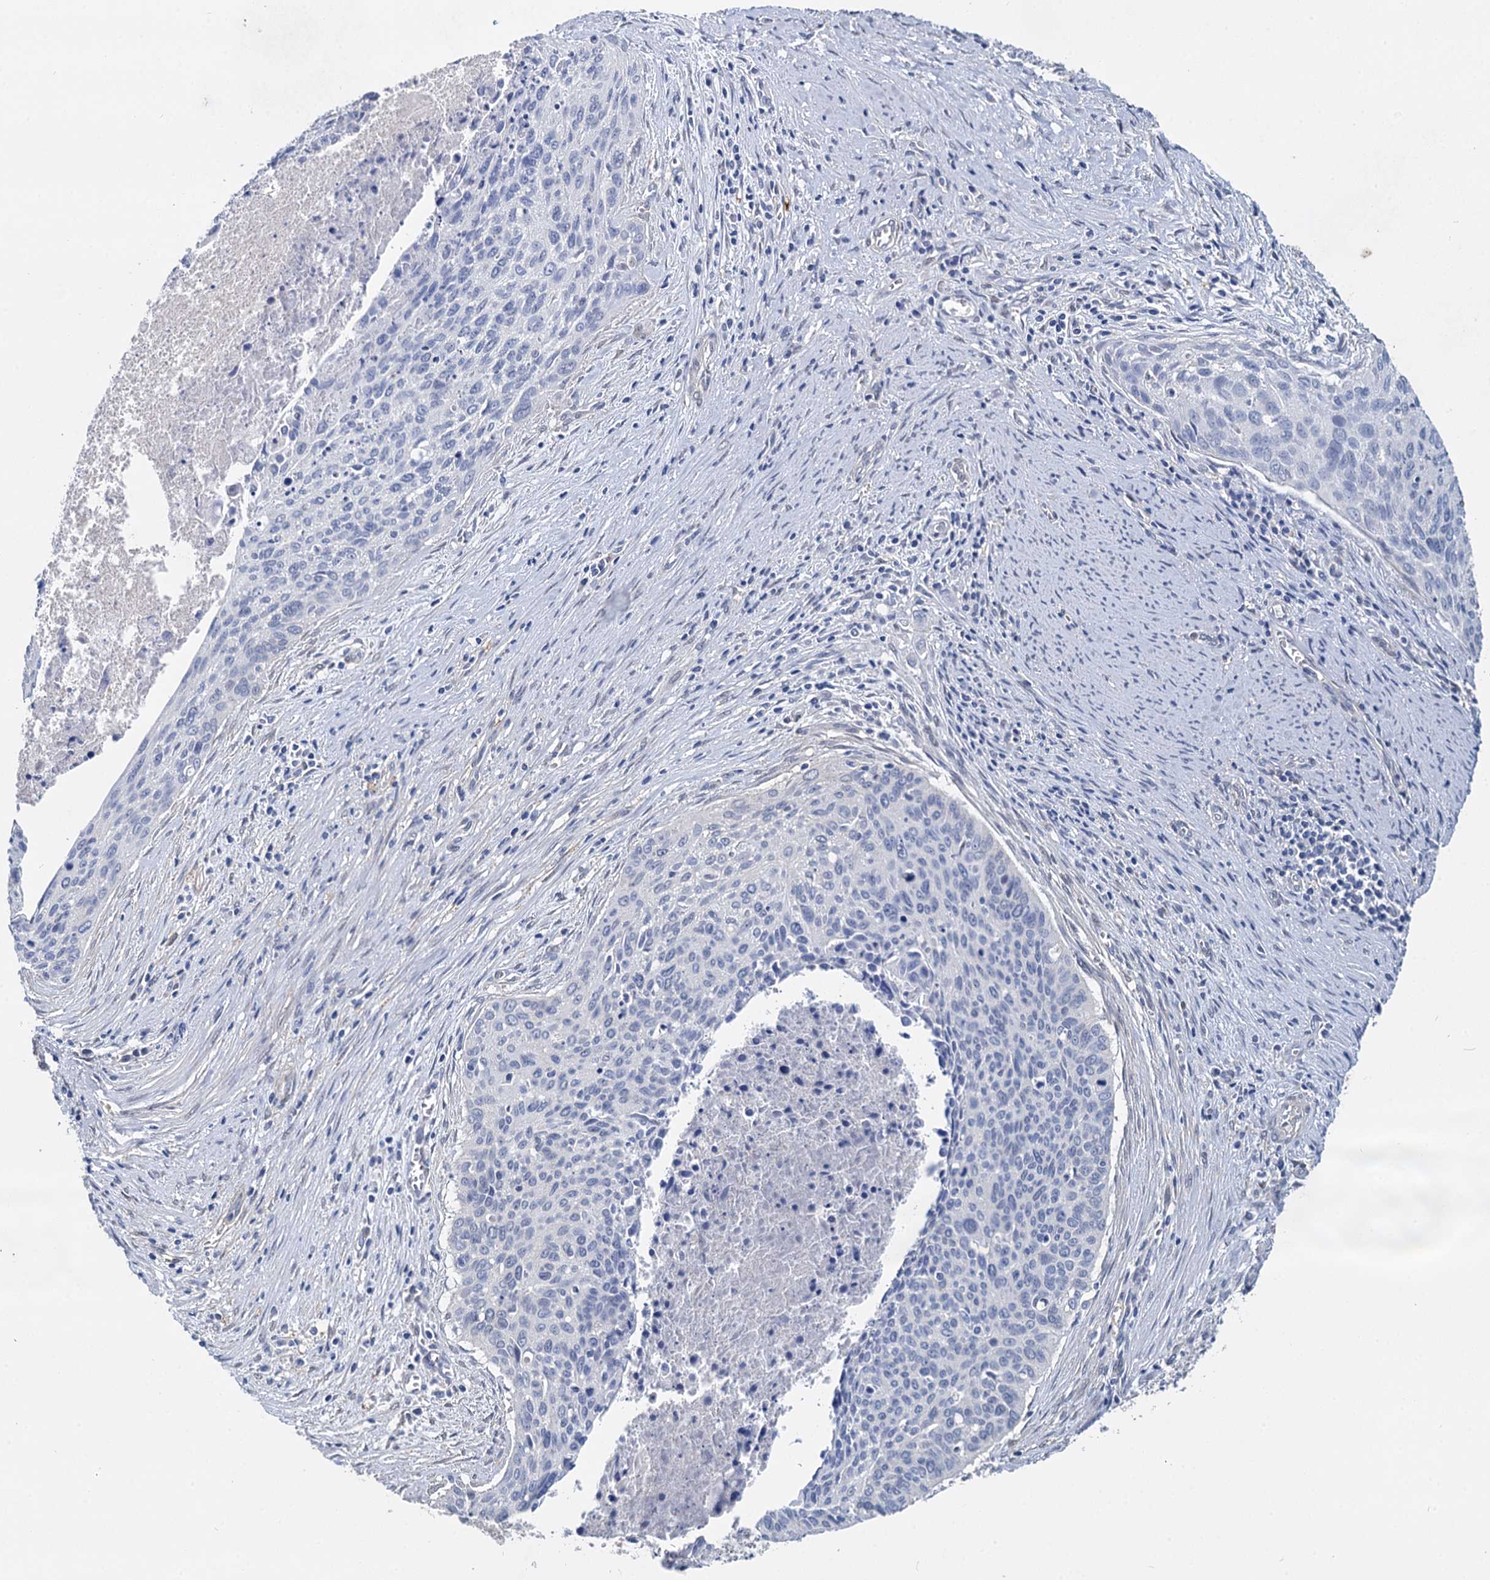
{"staining": {"intensity": "negative", "quantity": "none", "location": "none"}, "tissue": "cervical cancer", "cell_type": "Tumor cells", "image_type": "cancer", "snomed": [{"axis": "morphology", "description": "Squamous cell carcinoma, NOS"}, {"axis": "topography", "description": "Cervix"}], "caption": "A high-resolution micrograph shows IHC staining of cervical cancer (squamous cell carcinoma), which exhibits no significant expression in tumor cells. (Stains: DAB immunohistochemistry (IHC) with hematoxylin counter stain, Microscopy: brightfield microscopy at high magnification).", "gene": "GSTM3", "patient": {"sex": "female", "age": 55}}